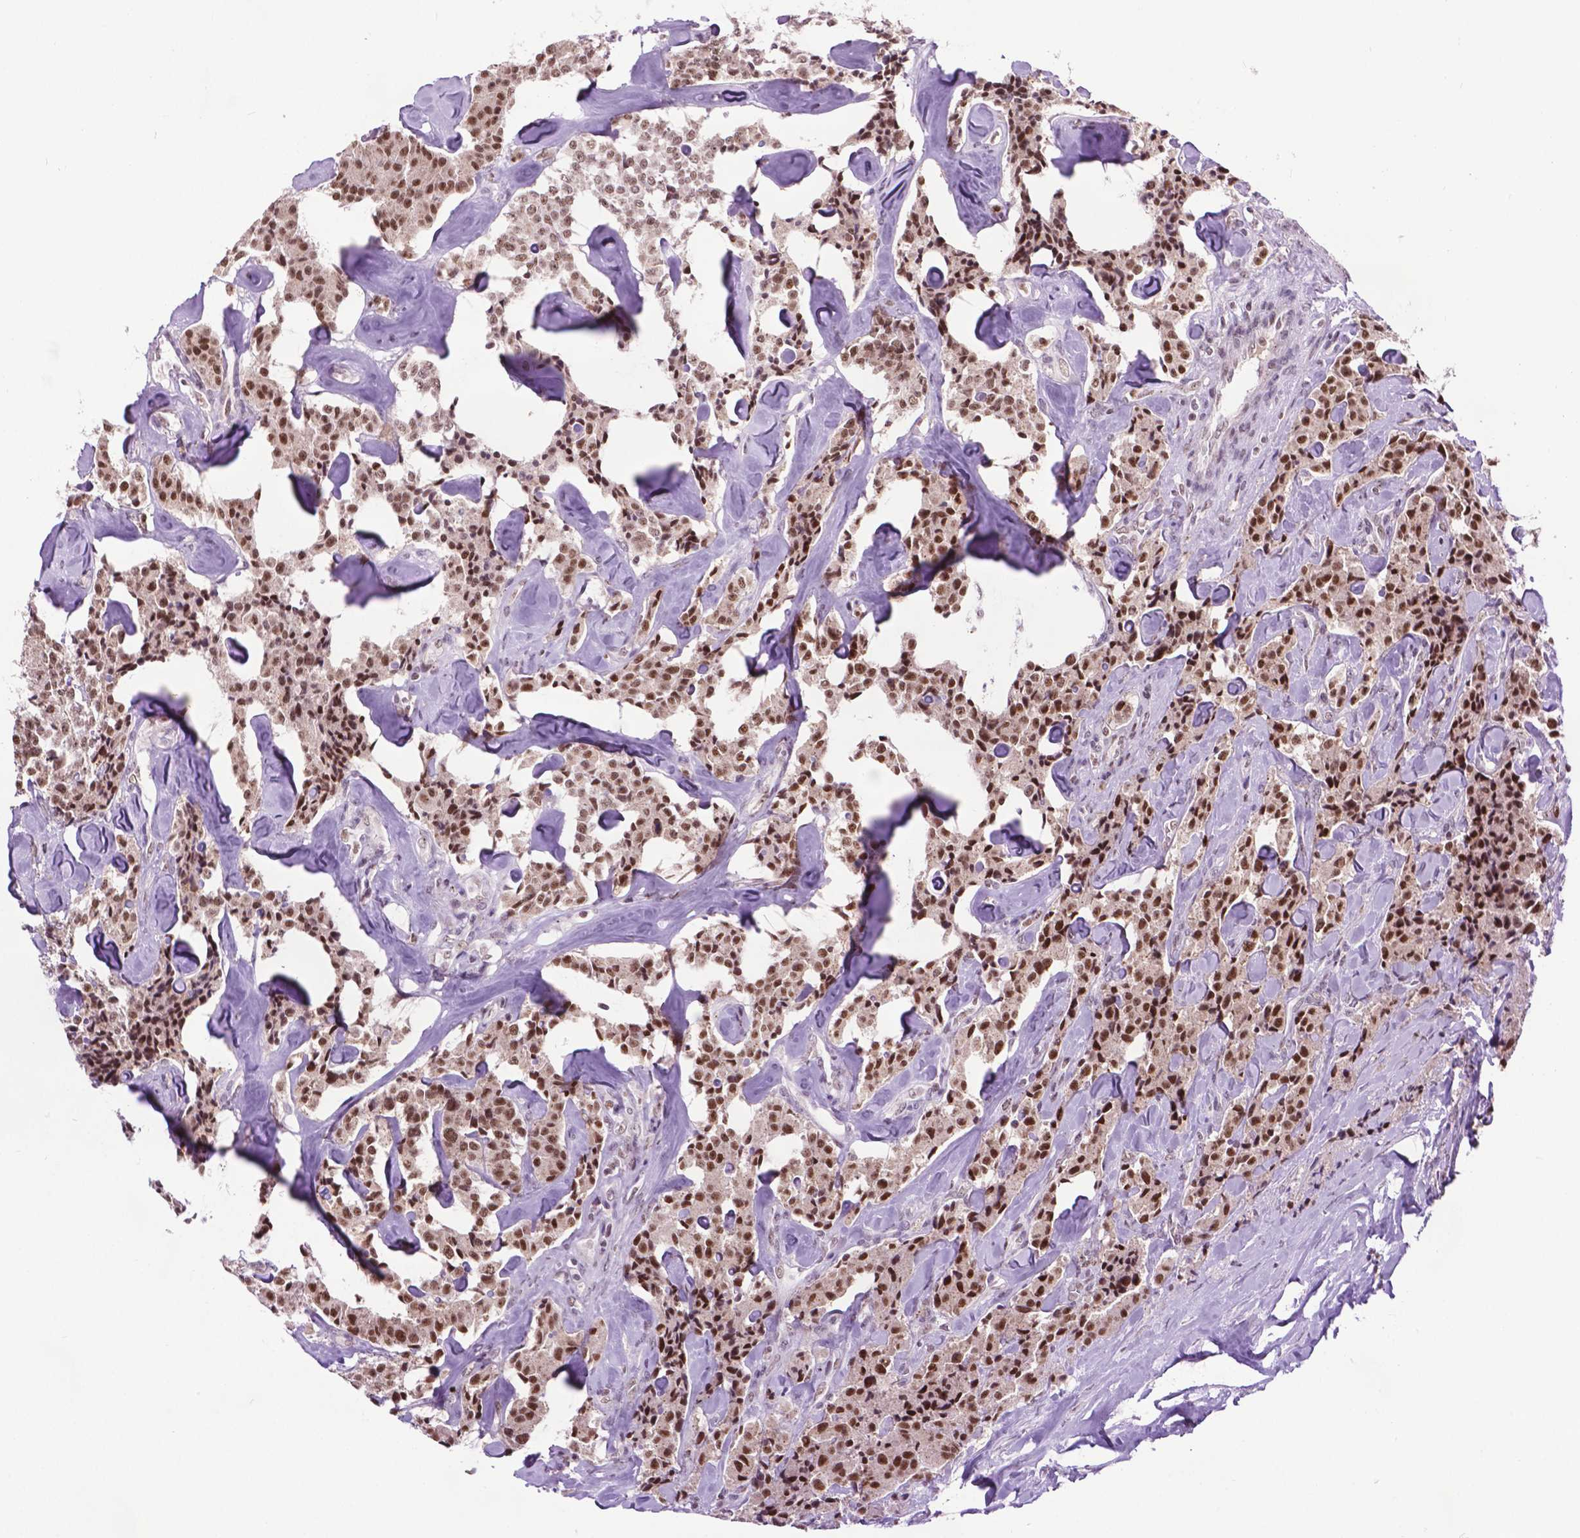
{"staining": {"intensity": "strong", "quantity": ">75%", "location": "nuclear"}, "tissue": "carcinoid", "cell_type": "Tumor cells", "image_type": "cancer", "snomed": [{"axis": "morphology", "description": "Carcinoid, malignant, NOS"}, {"axis": "topography", "description": "Pancreas"}], "caption": "There is high levels of strong nuclear positivity in tumor cells of carcinoid, as demonstrated by immunohistochemical staining (brown color).", "gene": "EAF1", "patient": {"sex": "male", "age": 41}}